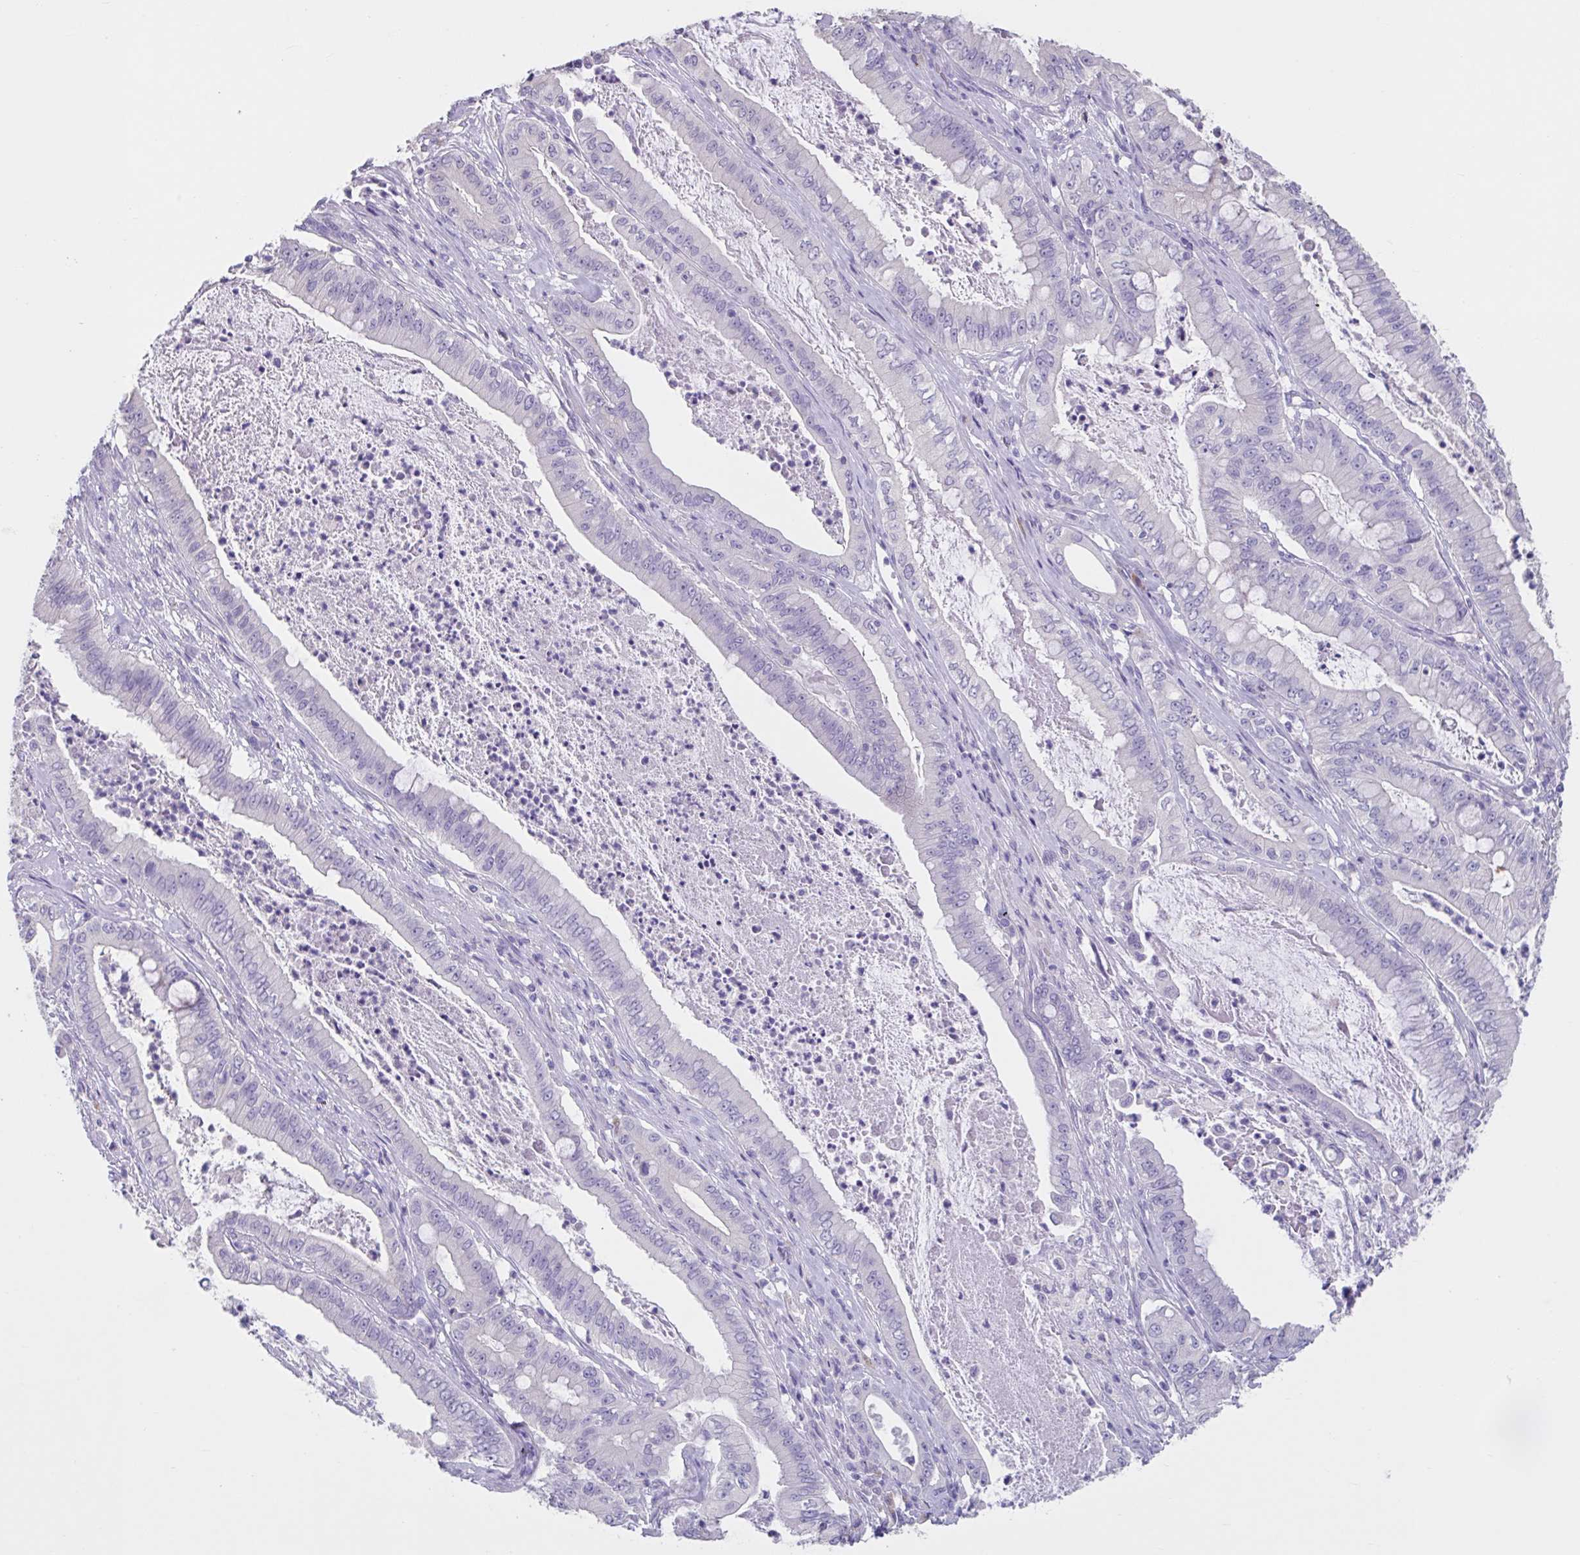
{"staining": {"intensity": "negative", "quantity": "none", "location": "none"}, "tissue": "pancreatic cancer", "cell_type": "Tumor cells", "image_type": "cancer", "snomed": [{"axis": "morphology", "description": "Adenocarcinoma, NOS"}, {"axis": "topography", "description": "Pancreas"}], "caption": "This is an immunohistochemistry (IHC) image of pancreatic cancer. There is no expression in tumor cells.", "gene": "GPR162", "patient": {"sex": "male", "age": 71}}